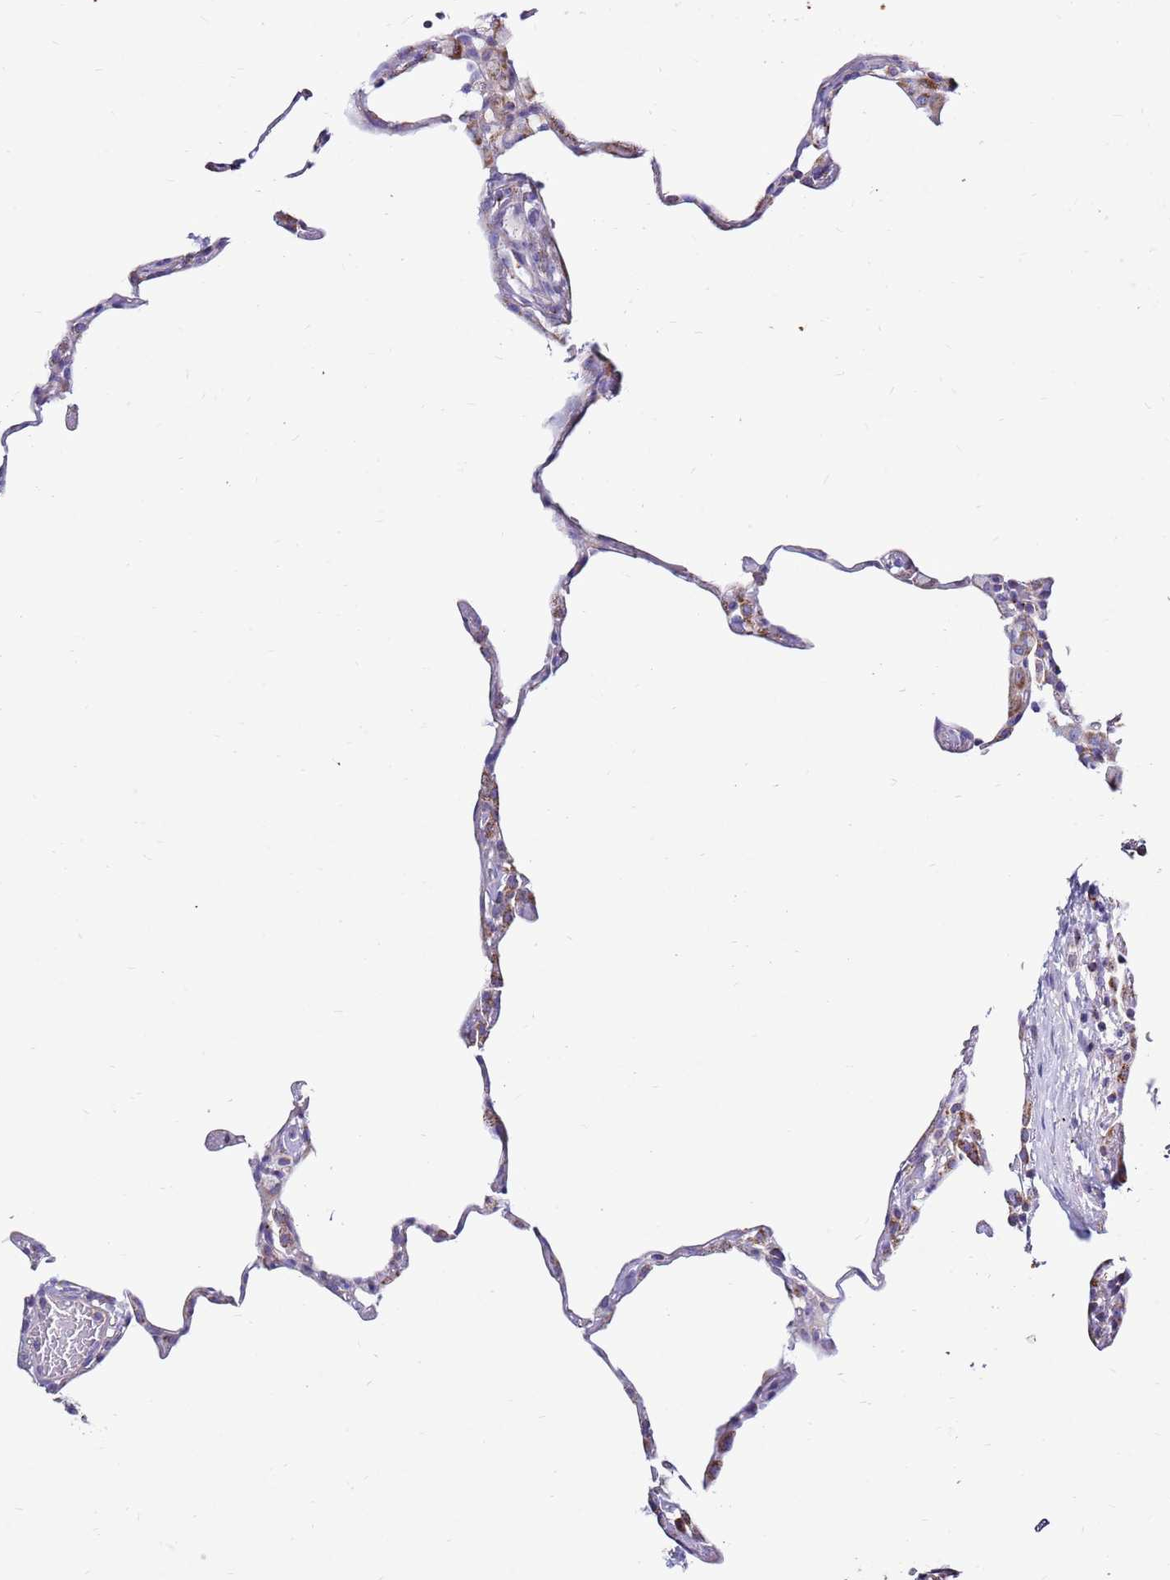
{"staining": {"intensity": "moderate", "quantity": "<25%", "location": "cytoplasmic/membranous"}, "tissue": "lung", "cell_type": "Alveolar cells", "image_type": "normal", "snomed": [{"axis": "morphology", "description": "Normal tissue, NOS"}, {"axis": "topography", "description": "Lung"}], "caption": "Brown immunohistochemical staining in benign lung shows moderate cytoplasmic/membranous positivity in about <25% of alveolar cells. (DAB = brown stain, brightfield microscopy at high magnification).", "gene": "IGF1R", "patient": {"sex": "female", "age": 57}}